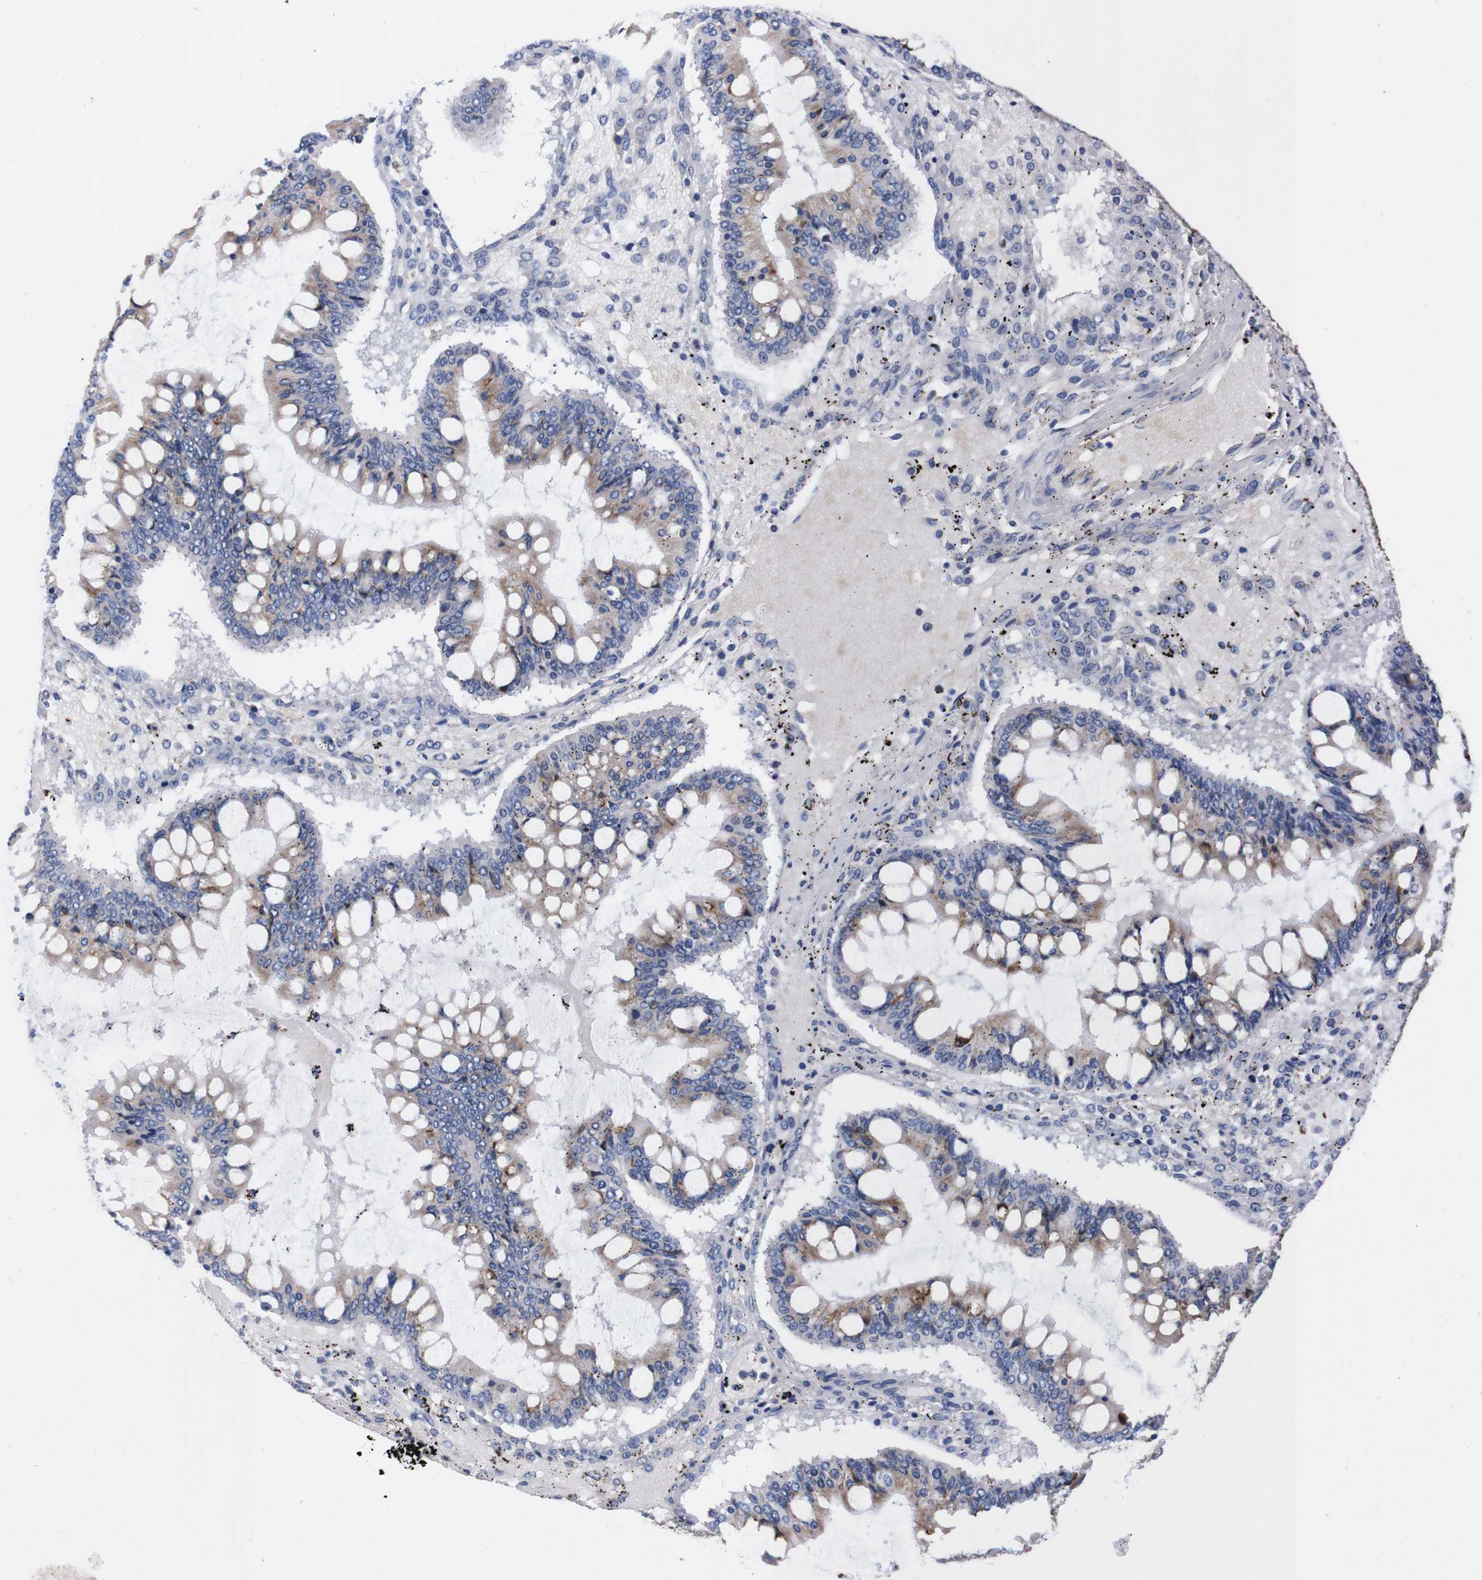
{"staining": {"intensity": "weak", "quantity": "25%-75%", "location": "cytoplasmic/membranous"}, "tissue": "ovarian cancer", "cell_type": "Tumor cells", "image_type": "cancer", "snomed": [{"axis": "morphology", "description": "Cystadenocarcinoma, mucinous, NOS"}, {"axis": "topography", "description": "Ovary"}], "caption": "Brown immunohistochemical staining in human ovarian cancer shows weak cytoplasmic/membranous positivity in about 25%-75% of tumor cells. (DAB (3,3'-diaminobenzidine) IHC with brightfield microscopy, high magnification).", "gene": "NEBL", "patient": {"sex": "female", "age": 73}}